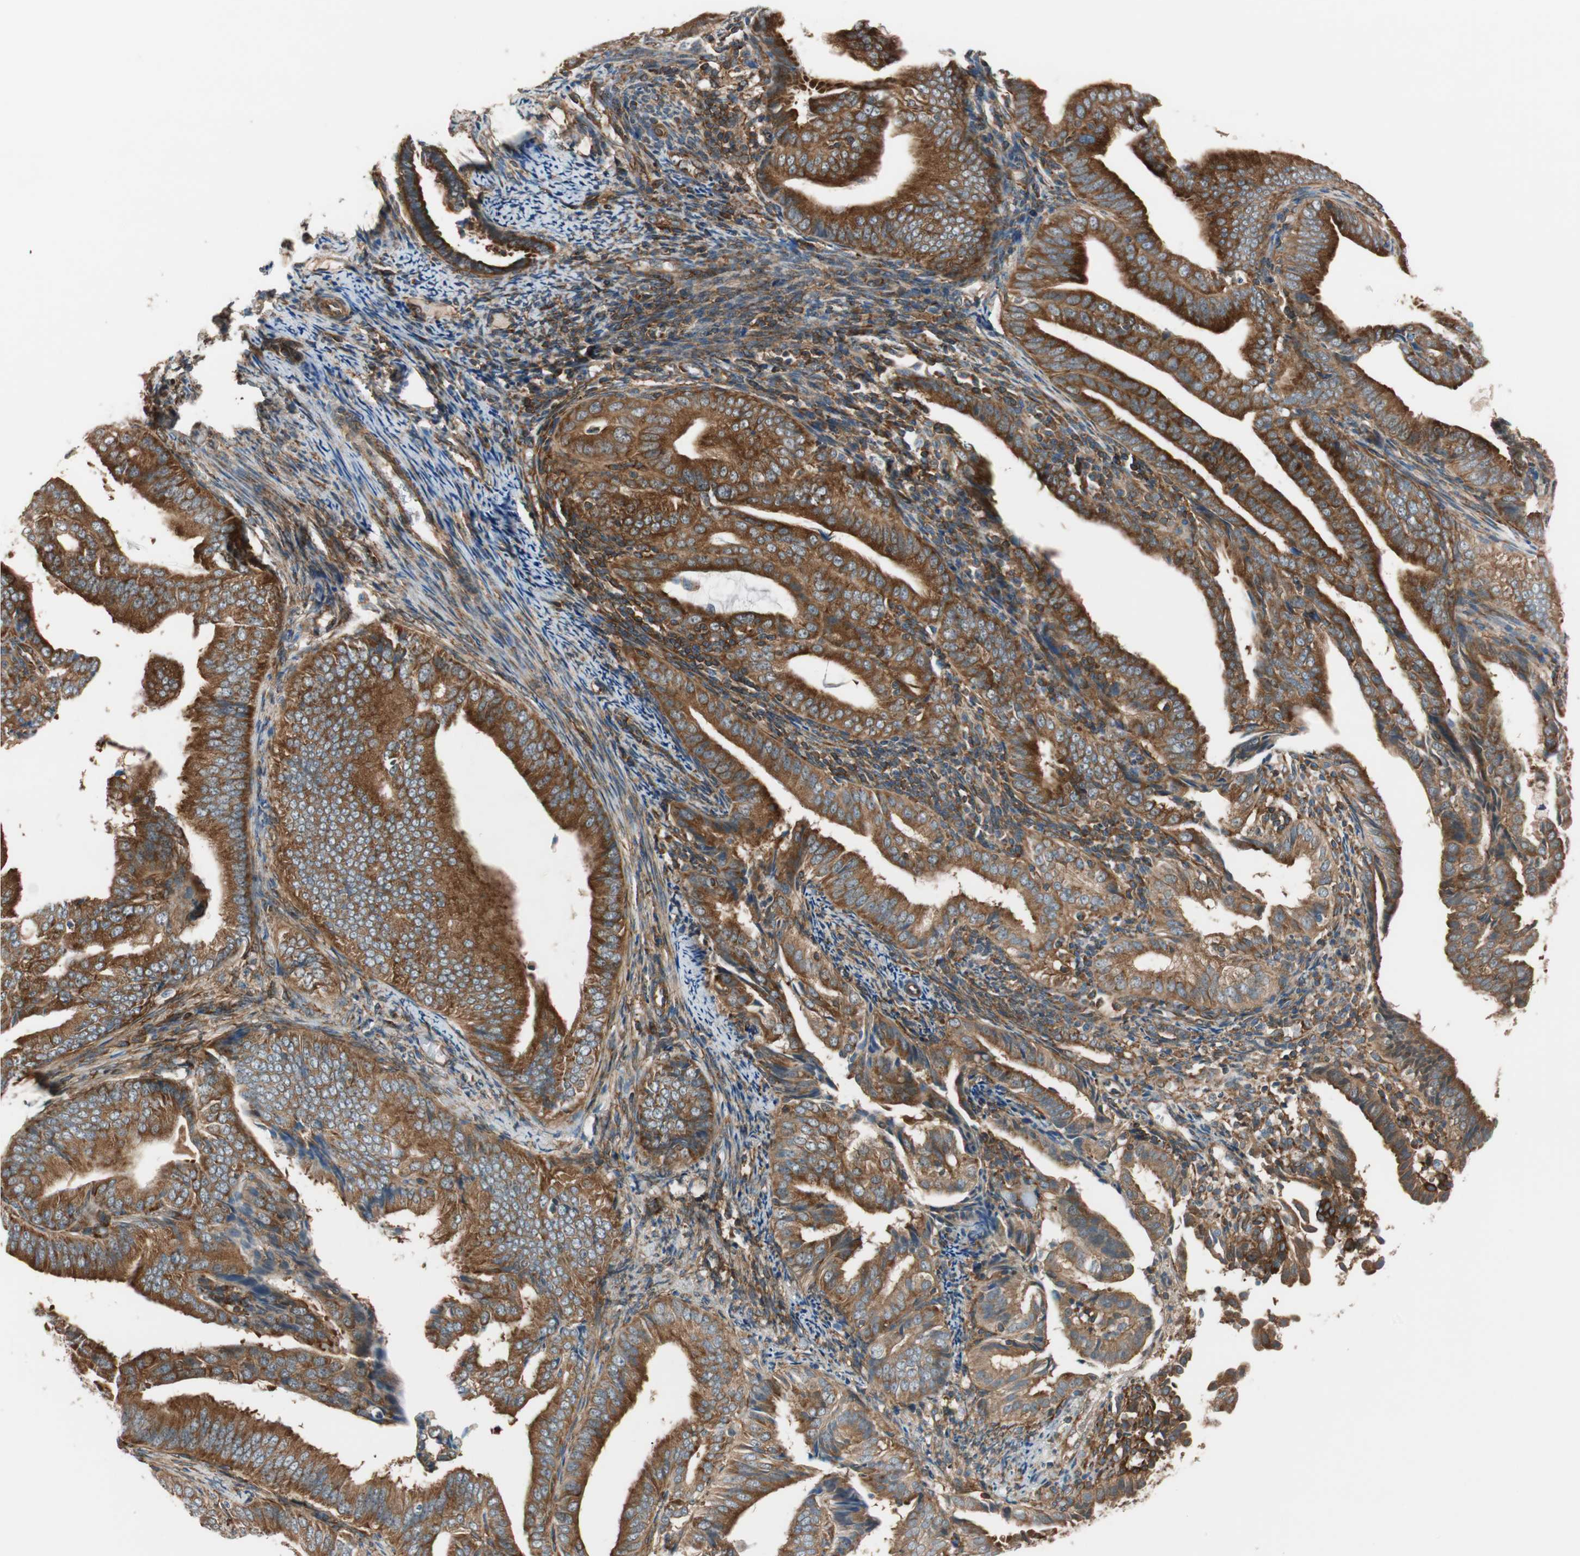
{"staining": {"intensity": "strong", "quantity": ">75%", "location": "cytoplasmic/membranous"}, "tissue": "endometrial cancer", "cell_type": "Tumor cells", "image_type": "cancer", "snomed": [{"axis": "morphology", "description": "Adenocarcinoma, NOS"}, {"axis": "topography", "description": "Endometrium"}], "caption": "Endometrial adenocarcinoma stained with DAB immunohistochemistry (IHC) displays high levels of strong cytoplasmic/membranous positivity in approximately >75% of tumor cells.", "gene": "WASL", "patient": {"sex": "female", "age": 58}}